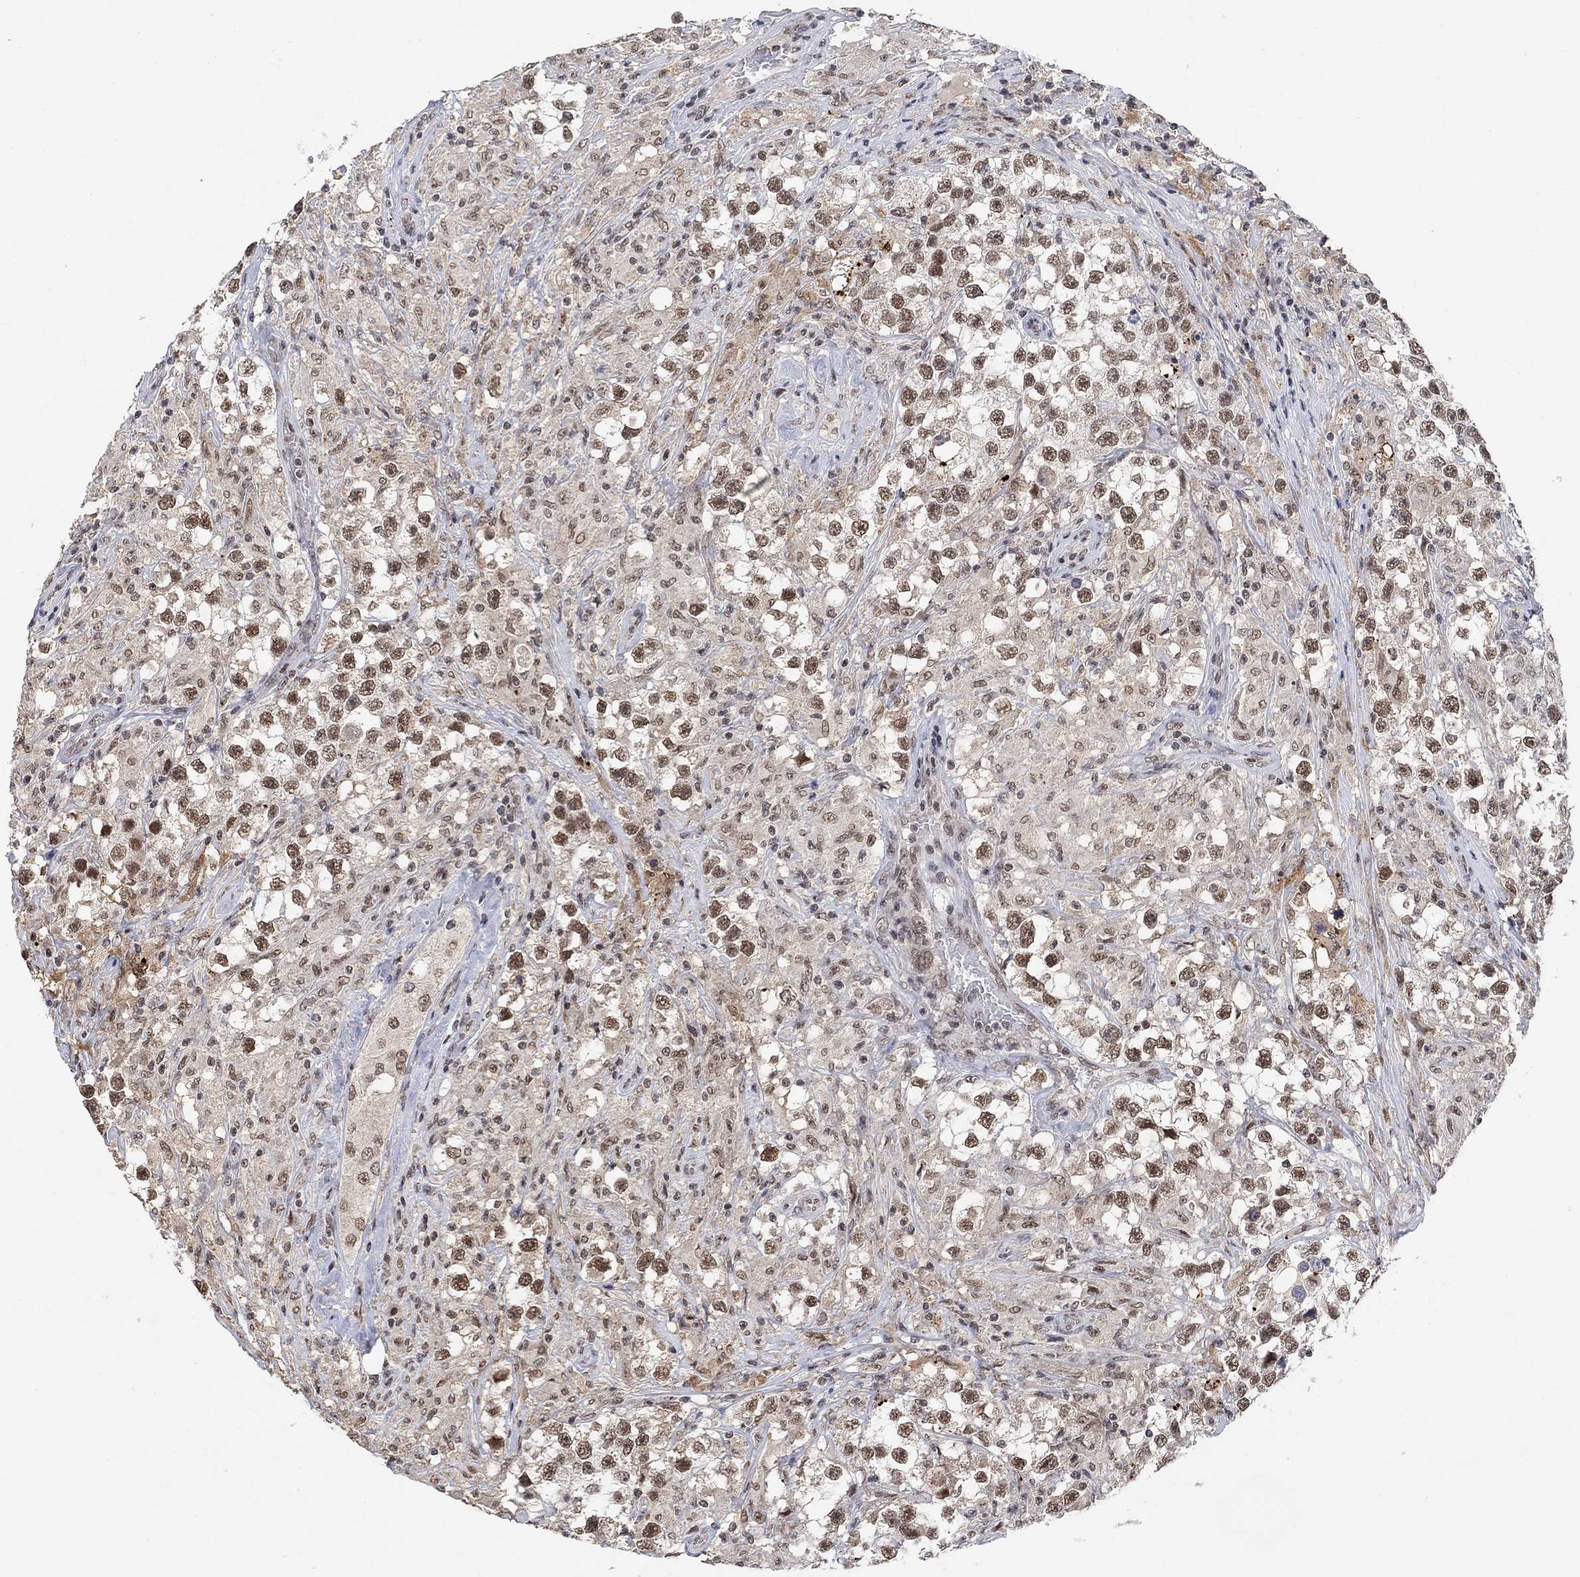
{"staining": {"intensity": "strong", "quantity": "25%-75%", "location": "nuclear"}, "tissue": "testis cancer", "cell_type": "Tumor cells", "image_type": "cancer", "snomed": [{"axis": "morphology", "description": "Seminoma, NOS"}, {"axis": "topography", "description": "Testis"}], "caption": "Immunohistochemical staining of human testis cancer exhibits high levels of strong nuclear protein positivity in about 25%-75% of tumor cells.", "gene": "THAP8", "patient": {"sex": "male", "age": 46}}